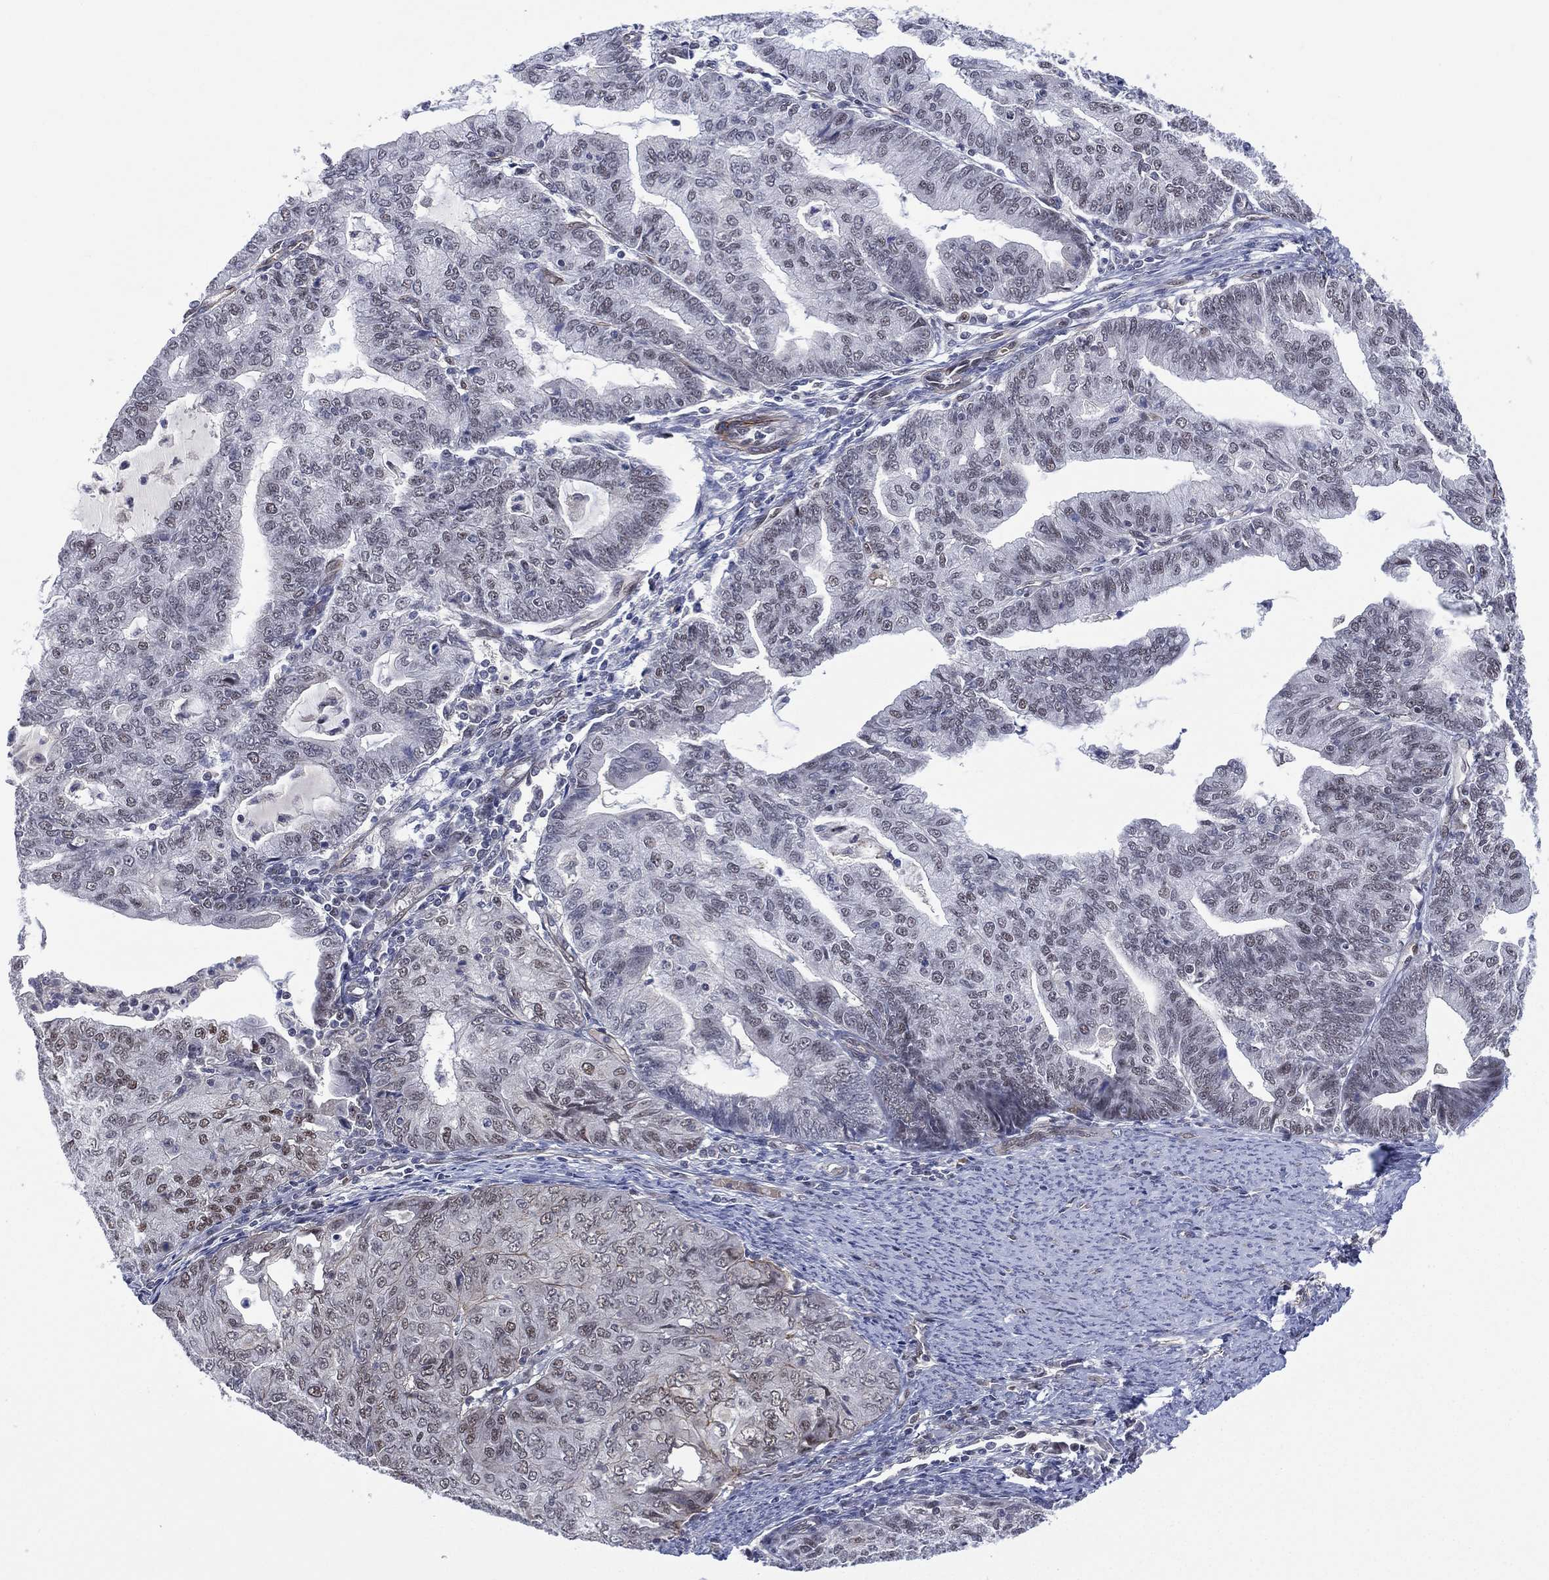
{"staining": {"intensity": "moderate", "quantity": "<25%", "location": "nuclear"}, "tissue": "endometrial cancer", "cell_type": "Tumor cells", "image_type": "cancer", "snomed": [{"axis": "morphology", "description": "Adenocarcinoma, NOS"}, {"axis": "topography", "description": "Endometrium"}], "caption": "The micrograph shows a brown stain indicating the presence of a protein in the nuclear of tumor cells in endometrial adenocarcinoma. Nuclei are stained in blue.", "gene": "GSE1", "patient": {"sex": "female", "age": 82}}